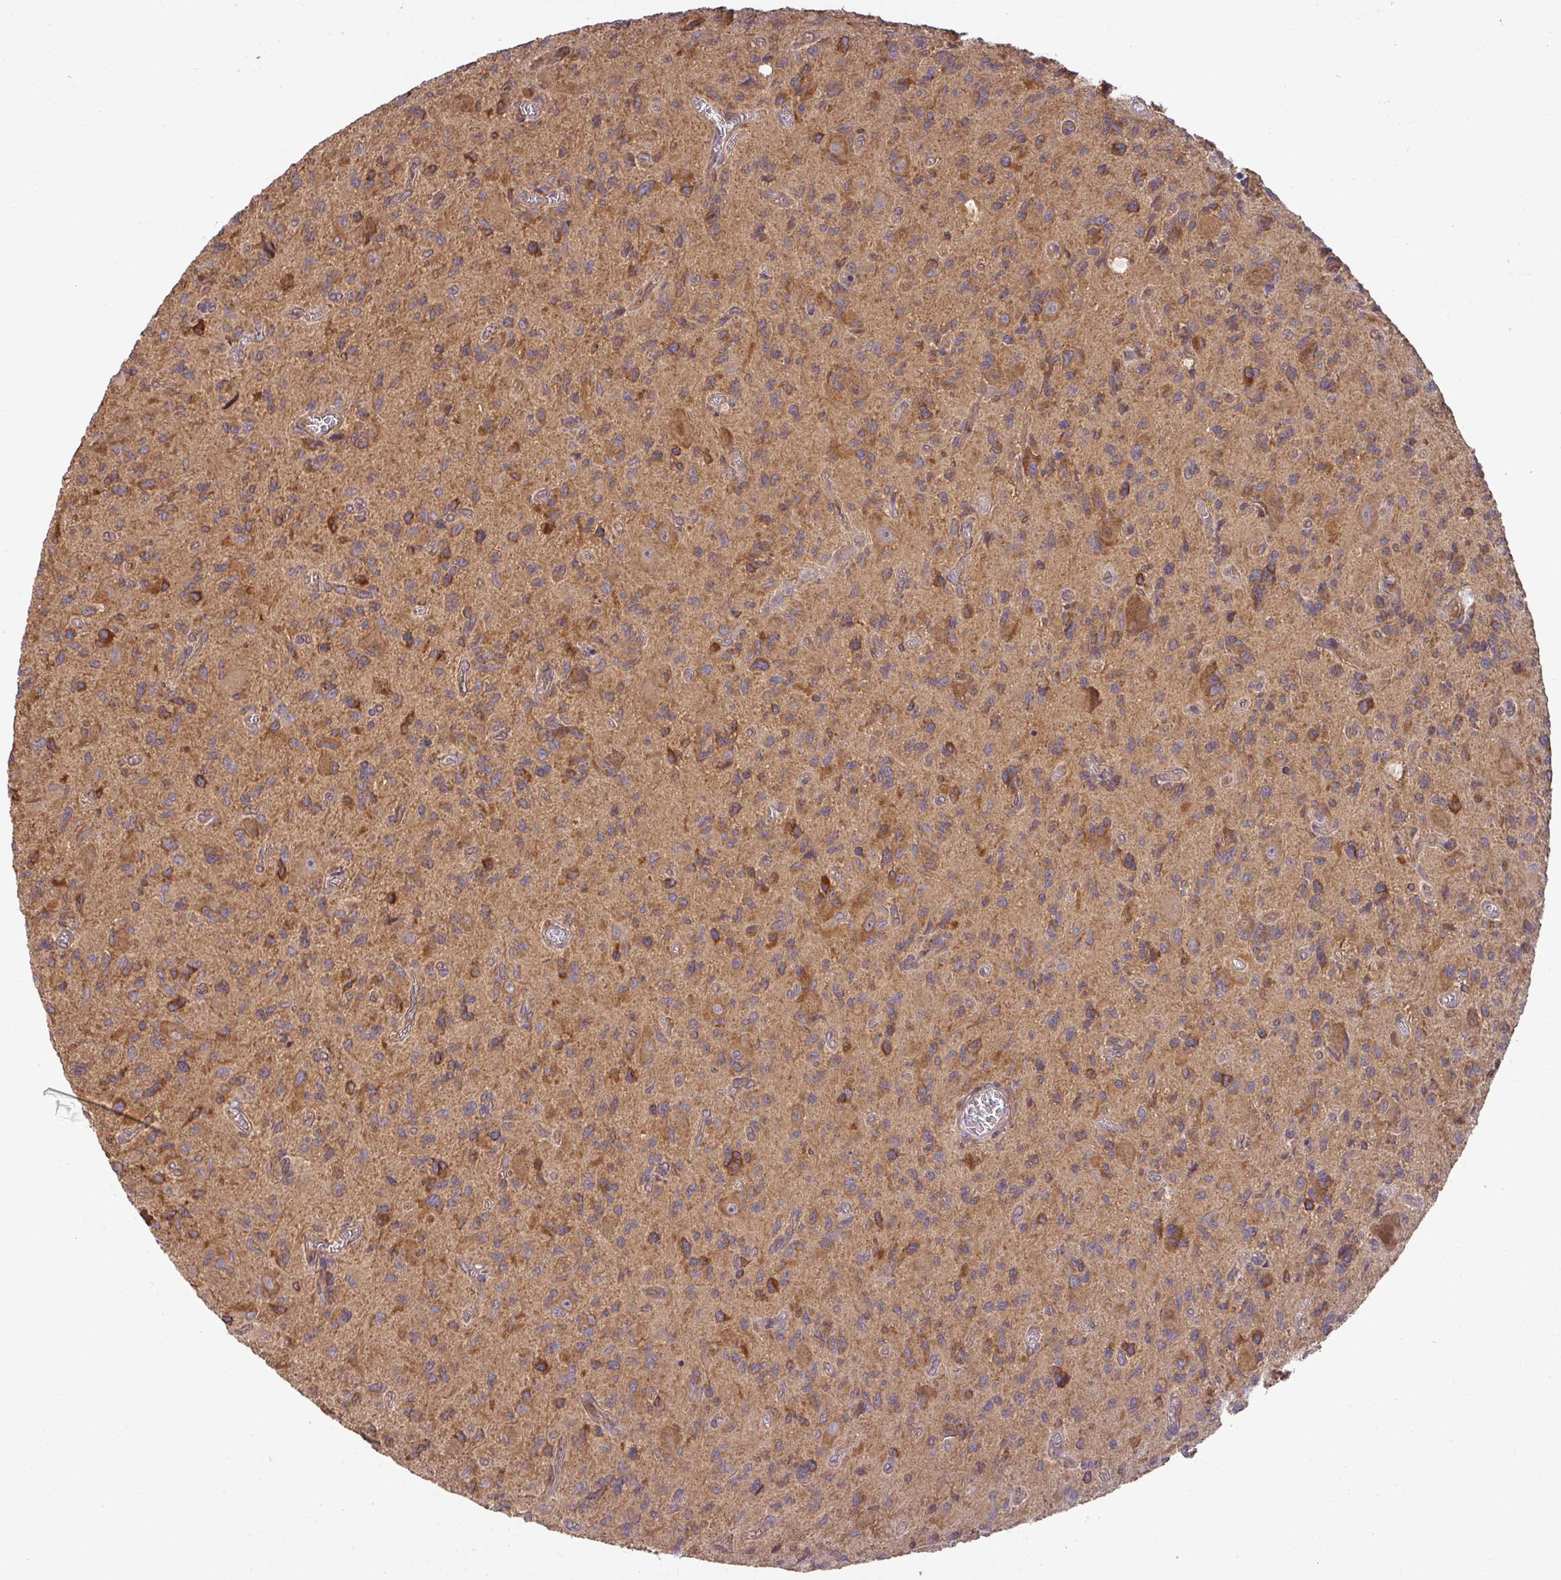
{"staining": {"intensity": "moderate", "quantity": "<25%", "location": "cytoplasmic/membranous"}, "tissue": "glioma", "cell_type": "Tumor cells", "image_type": "cancer", "snomed": [{"axis": "morphology", "description": "Glioma, malignant, High grade"}, {"axis": "topography", "description": "Brain"}], "caption": "This is an image of immunohistochemistry staining of malignant glioma (high-grade), which shows moderate staining in the cytoplasmic/membranous of tumor cells.", "gene": "GSPT1", "patient": {"sex": "male", "age": 76}}